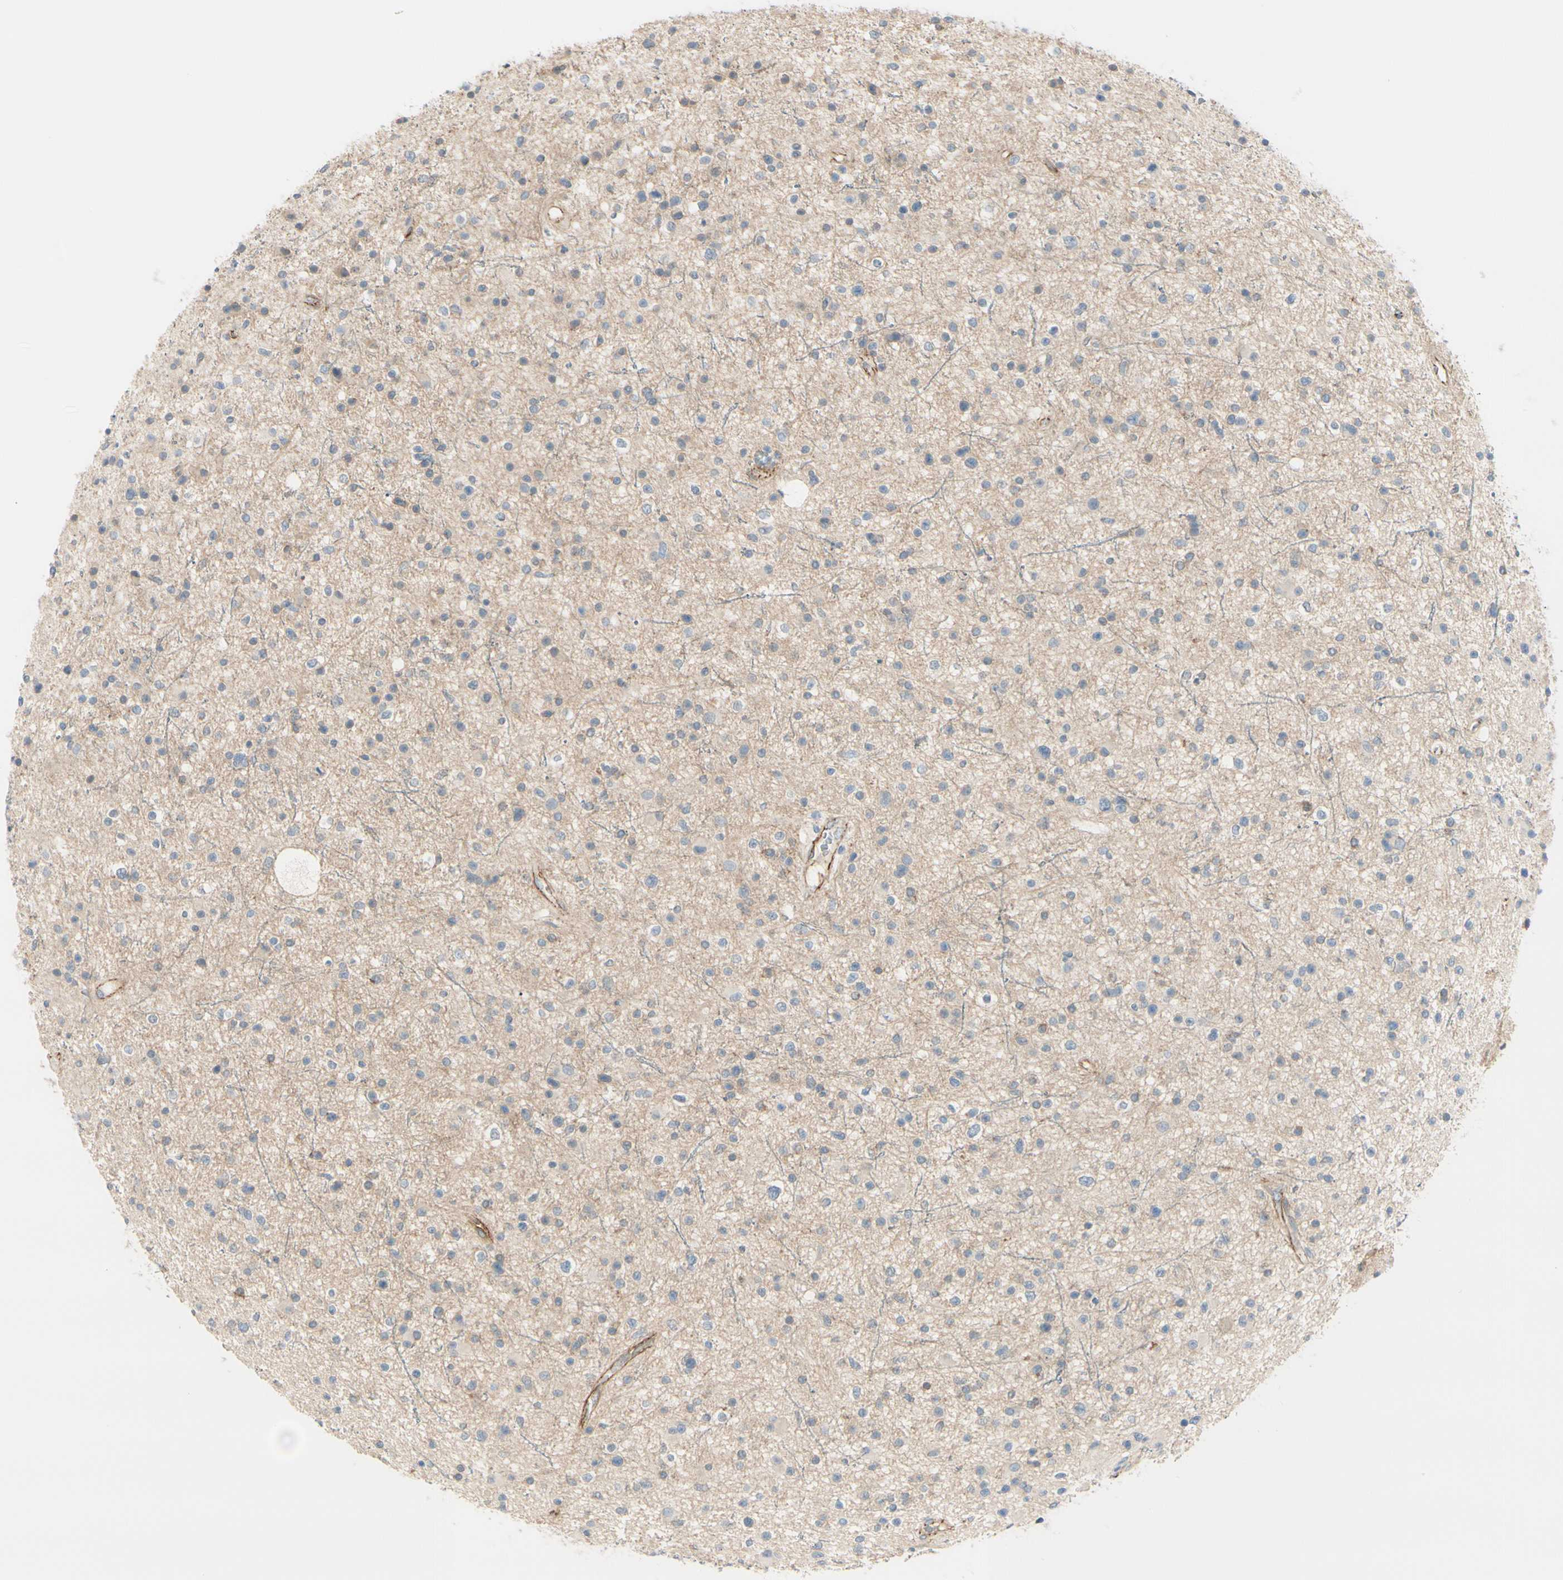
{"staining": {"intensity": "negative", "quantity": "none", "location": "none"}, "tissue": "glioma", "cell_type": "Tumor cells", "image_type": "cancer", "snomed": [{"axis": "morphology", "description": "Glioma, malignant, High grade"}, {"axis": "topography", "description": "Brain"}], "caption": "Immunohistochemistry photomicrograph of high-grade glioma (malignant) stained for a protein (brown), which exhibits no staining in tumor cells.", "gene": "TJP1", "patient": {"sex": "male", "age": 33}}